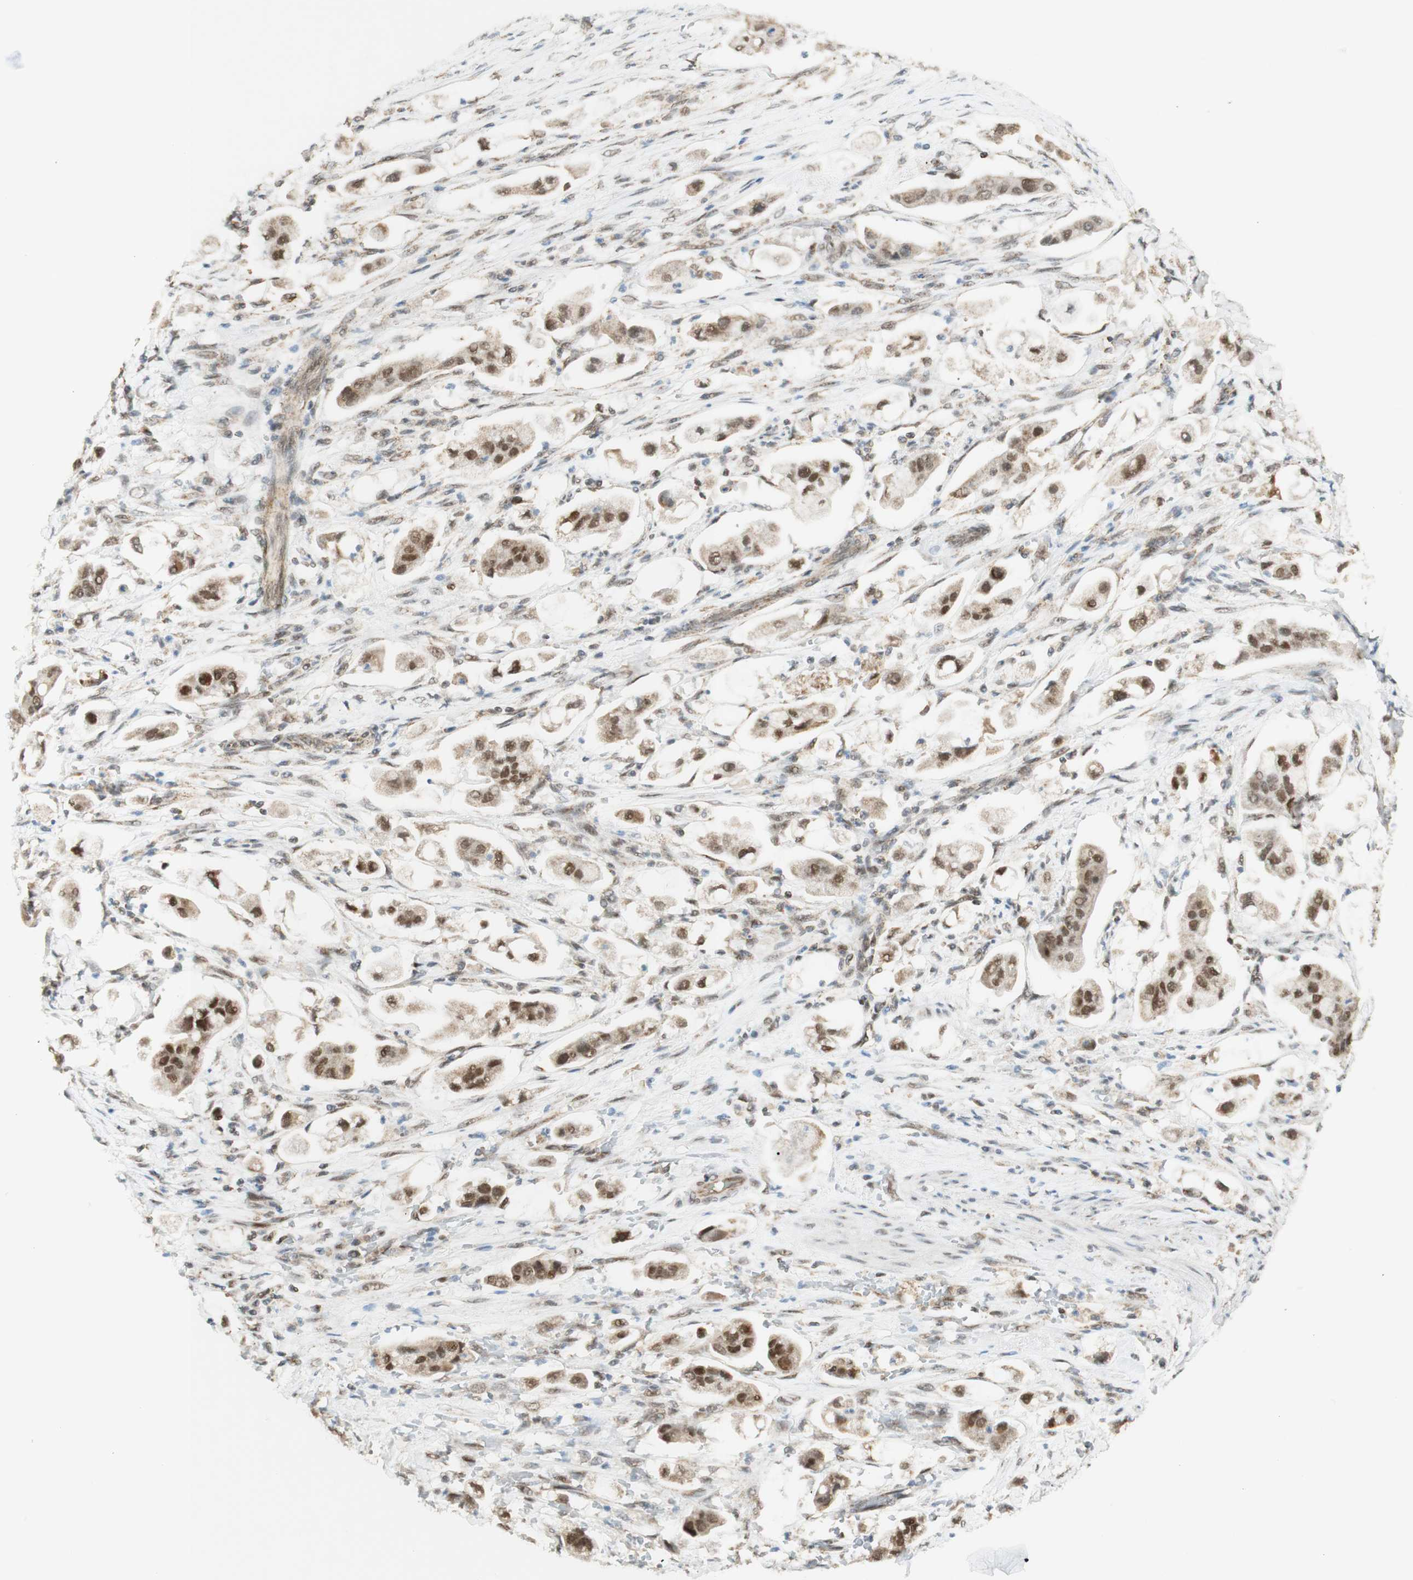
{"staining": {"intensity": "moderate", "quantity": ">75%", "location": "nuclear"}, "tissue": "stomach cancer", "cell_type": "Tumor cells", "image_type": "cancer", "snomed": [{"axis": "morphology", "description": "Adenocarcinoma, NOS"}, {"axis": "topography", "description": "Stomach"}], "caption": "DAB immunohistochemical staining of human stomach adenocarcinoma displays moderate nuclear protein expression in approximately >75% of tumor cells.", "gene": "ZNF782", "patient": {"sex": "male", "age": 62}}